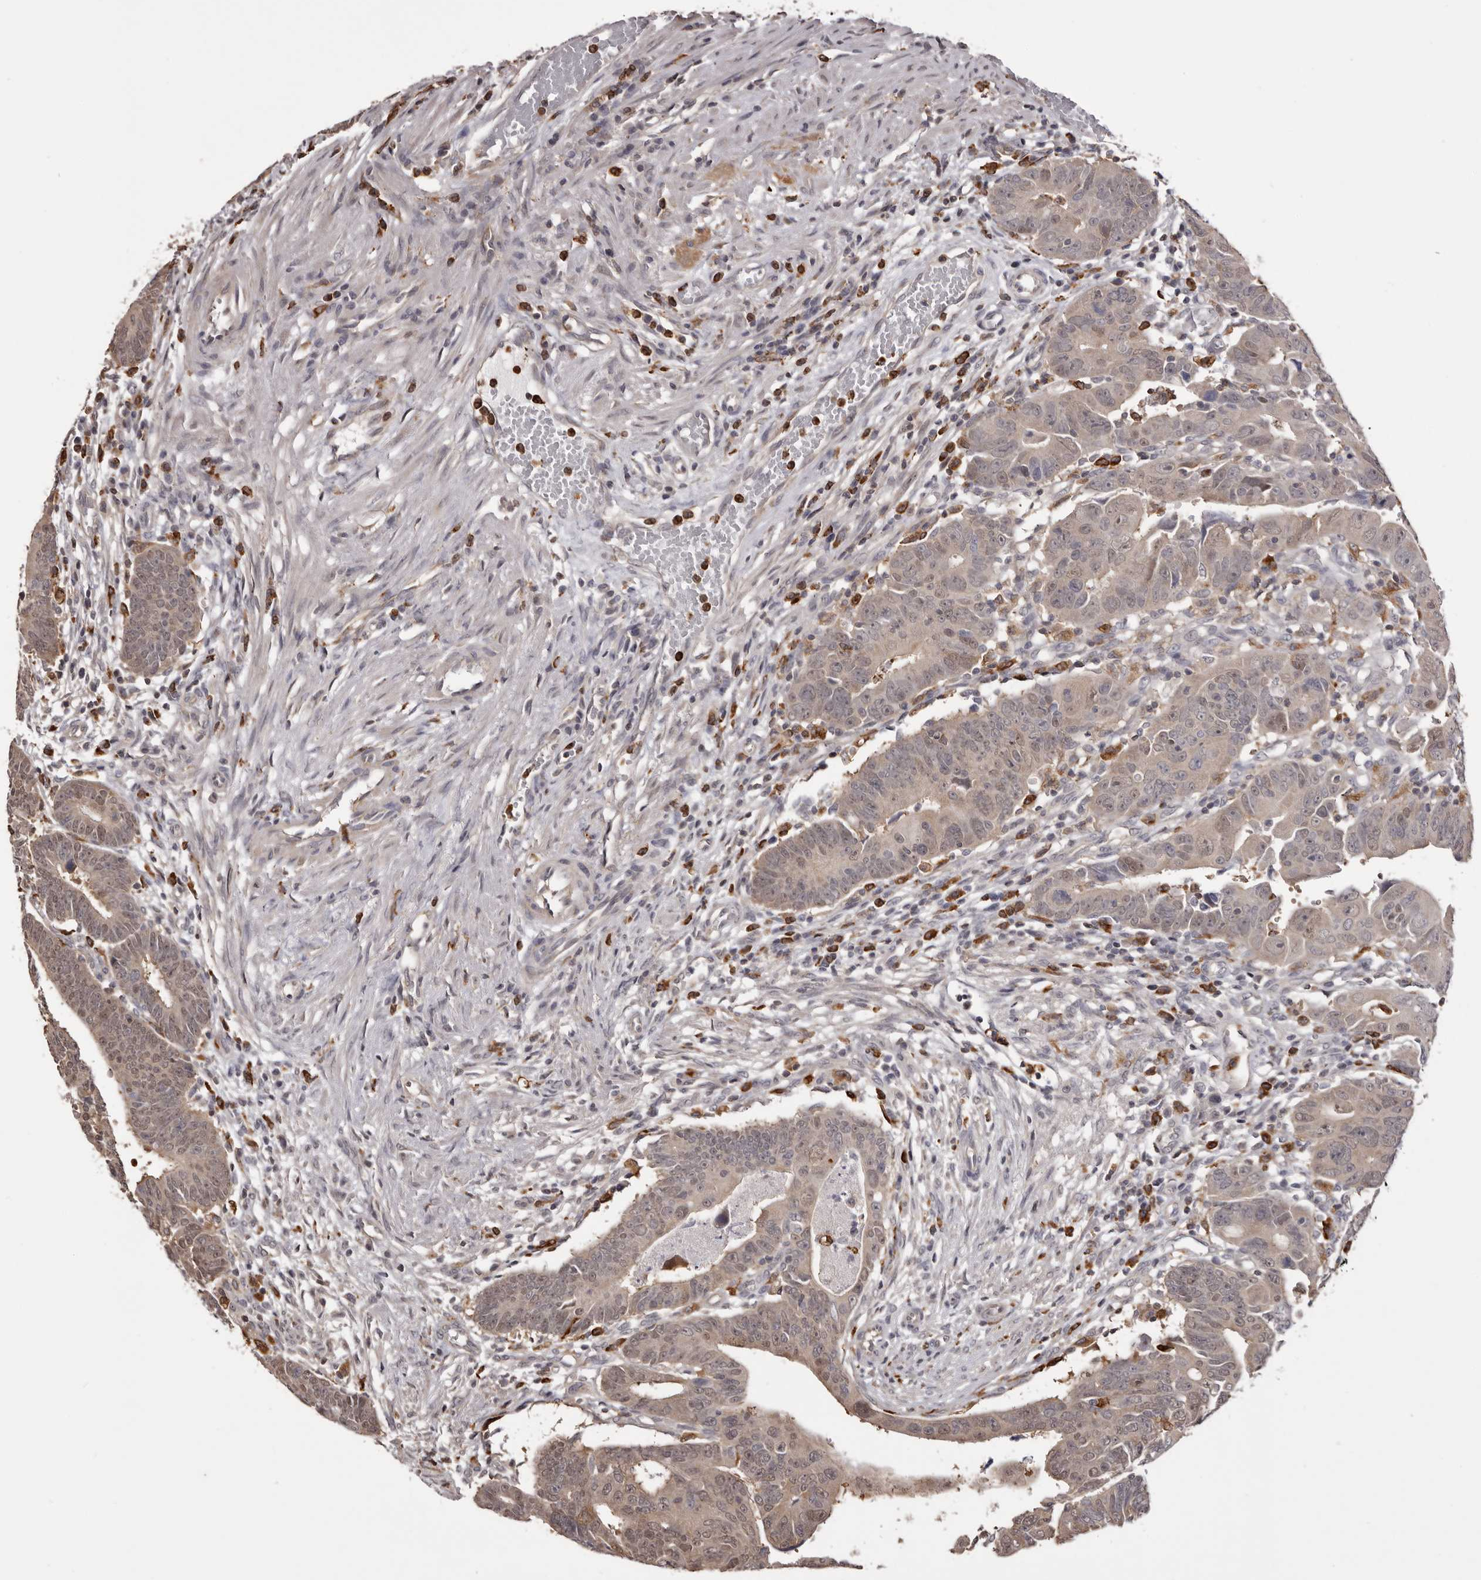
{"staining": {"intensity": "weak", "quantity": "25%-75%", "location": "cytoplasmic/membranous"}, "tissue": "colorectal cancer", "cell_type": "Tumor cells", "image_type": "cancer", "snomed": [{"axis": "morphology", "description": "Adenocarcinoma, NOS"}, {"axis": "topography", "description": "Rectum"}], "caption": "This image exhibits colorectal cancer (adenocarcinoma) stained with IHC to label a protein in brown. The cytoplasmic/membranous of tumor cells show weak positivity for the protein. Nuclei are counter-stained blue.", "gene": "TNNI1", "patient": {"sex": "female", "age": 65}}